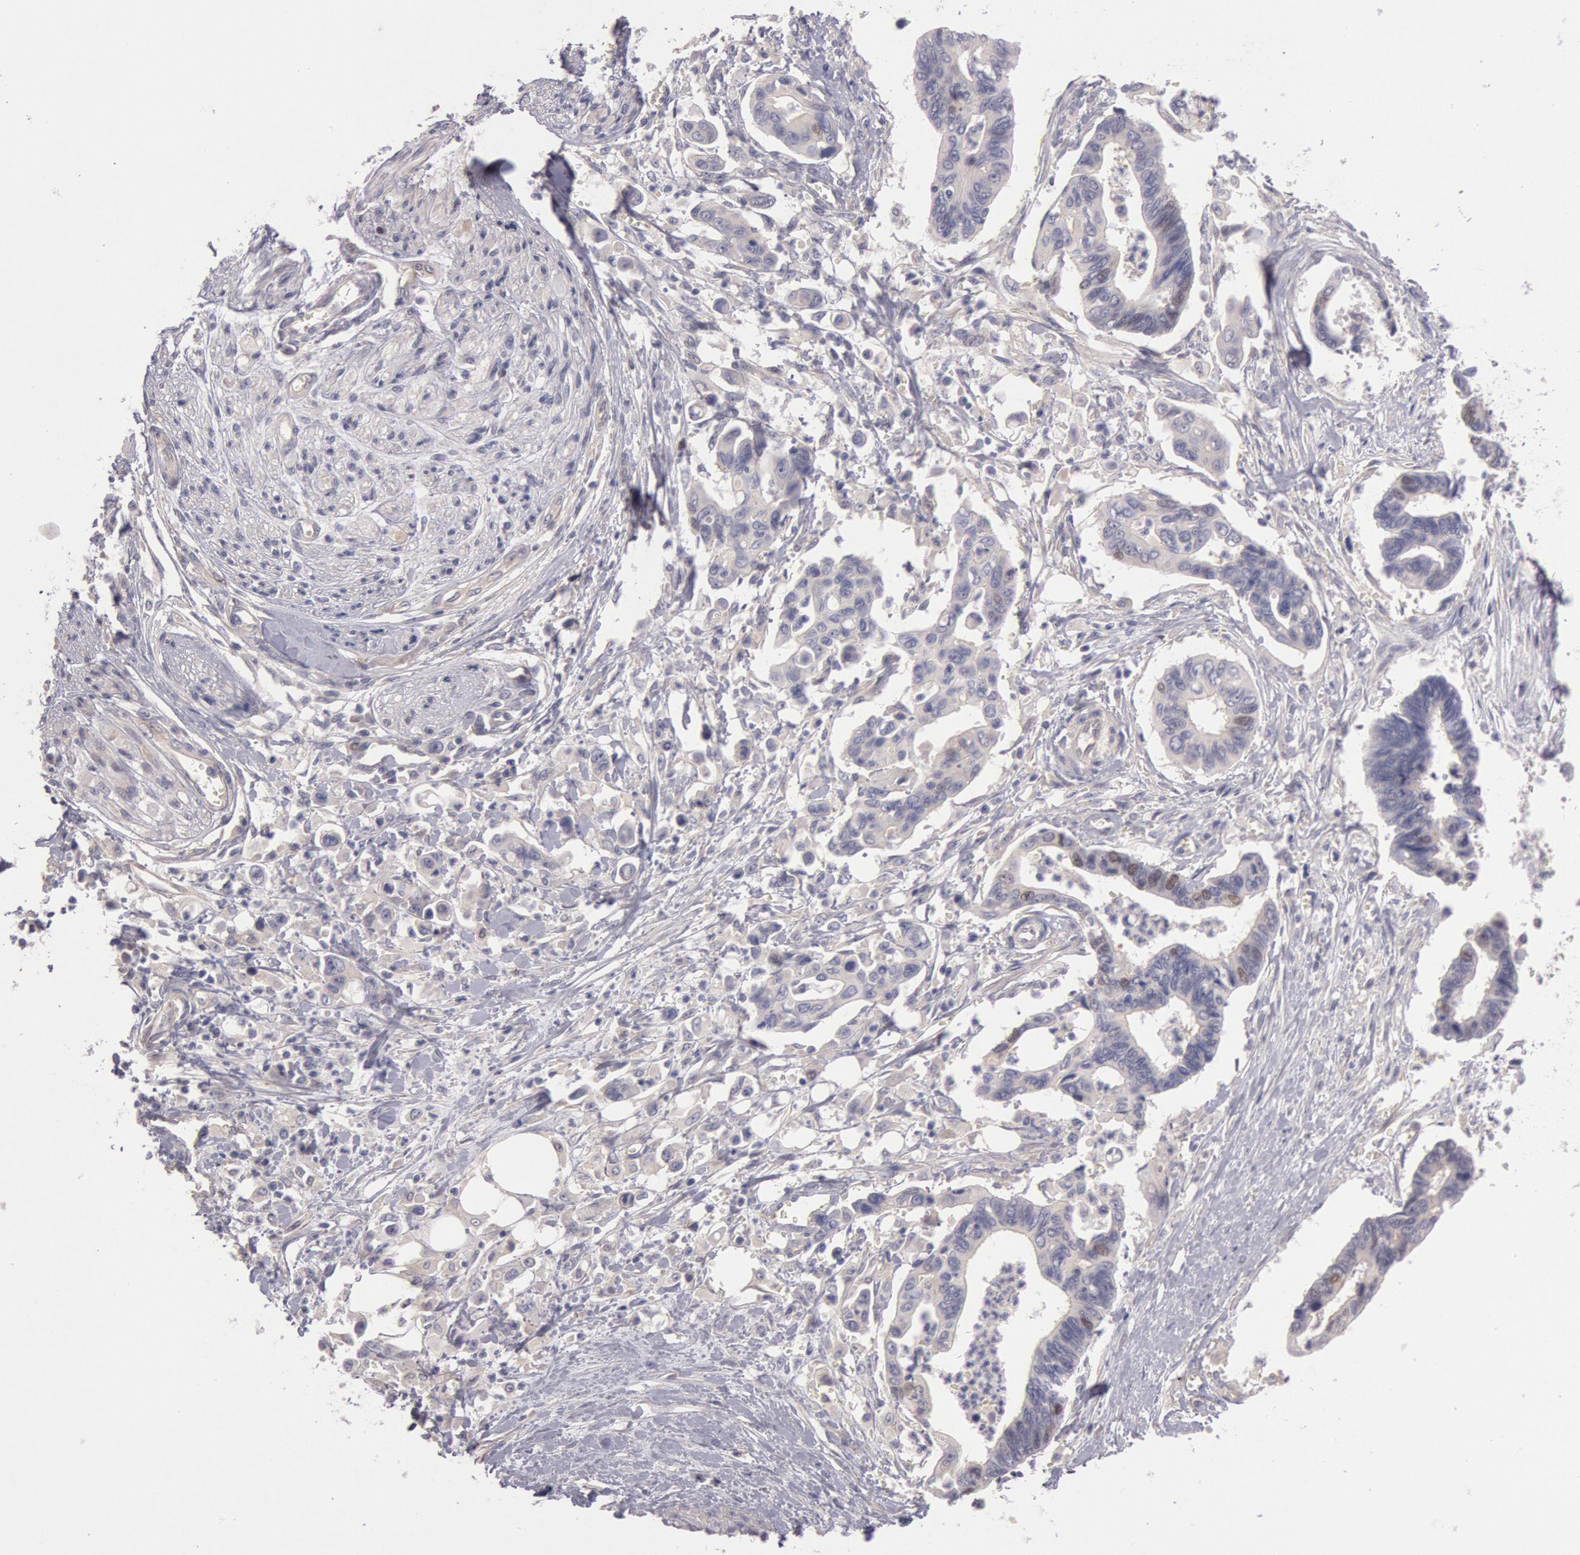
{"staining": {"intensity": "negative", "quantity": "none", "location": "none"}, "tissue": "pancreatic cancer", "cell_type": "Tumor cells", "image_type": "cancer", "snomed": [{"axis": "morphology", "description": "Adenocarcinoma, NOS"}, {"axis": "topography", "description": "Pancreas"}], "caption": "This photomicrograph is of pancreatic adenocarcinoma stained with IHC to label a protein in brown with the nuclei are counter-stained blue. There is no staining in tumor cells.", "gene": "AMOTL1", "patient": {"sex": "female", "age": 70}}